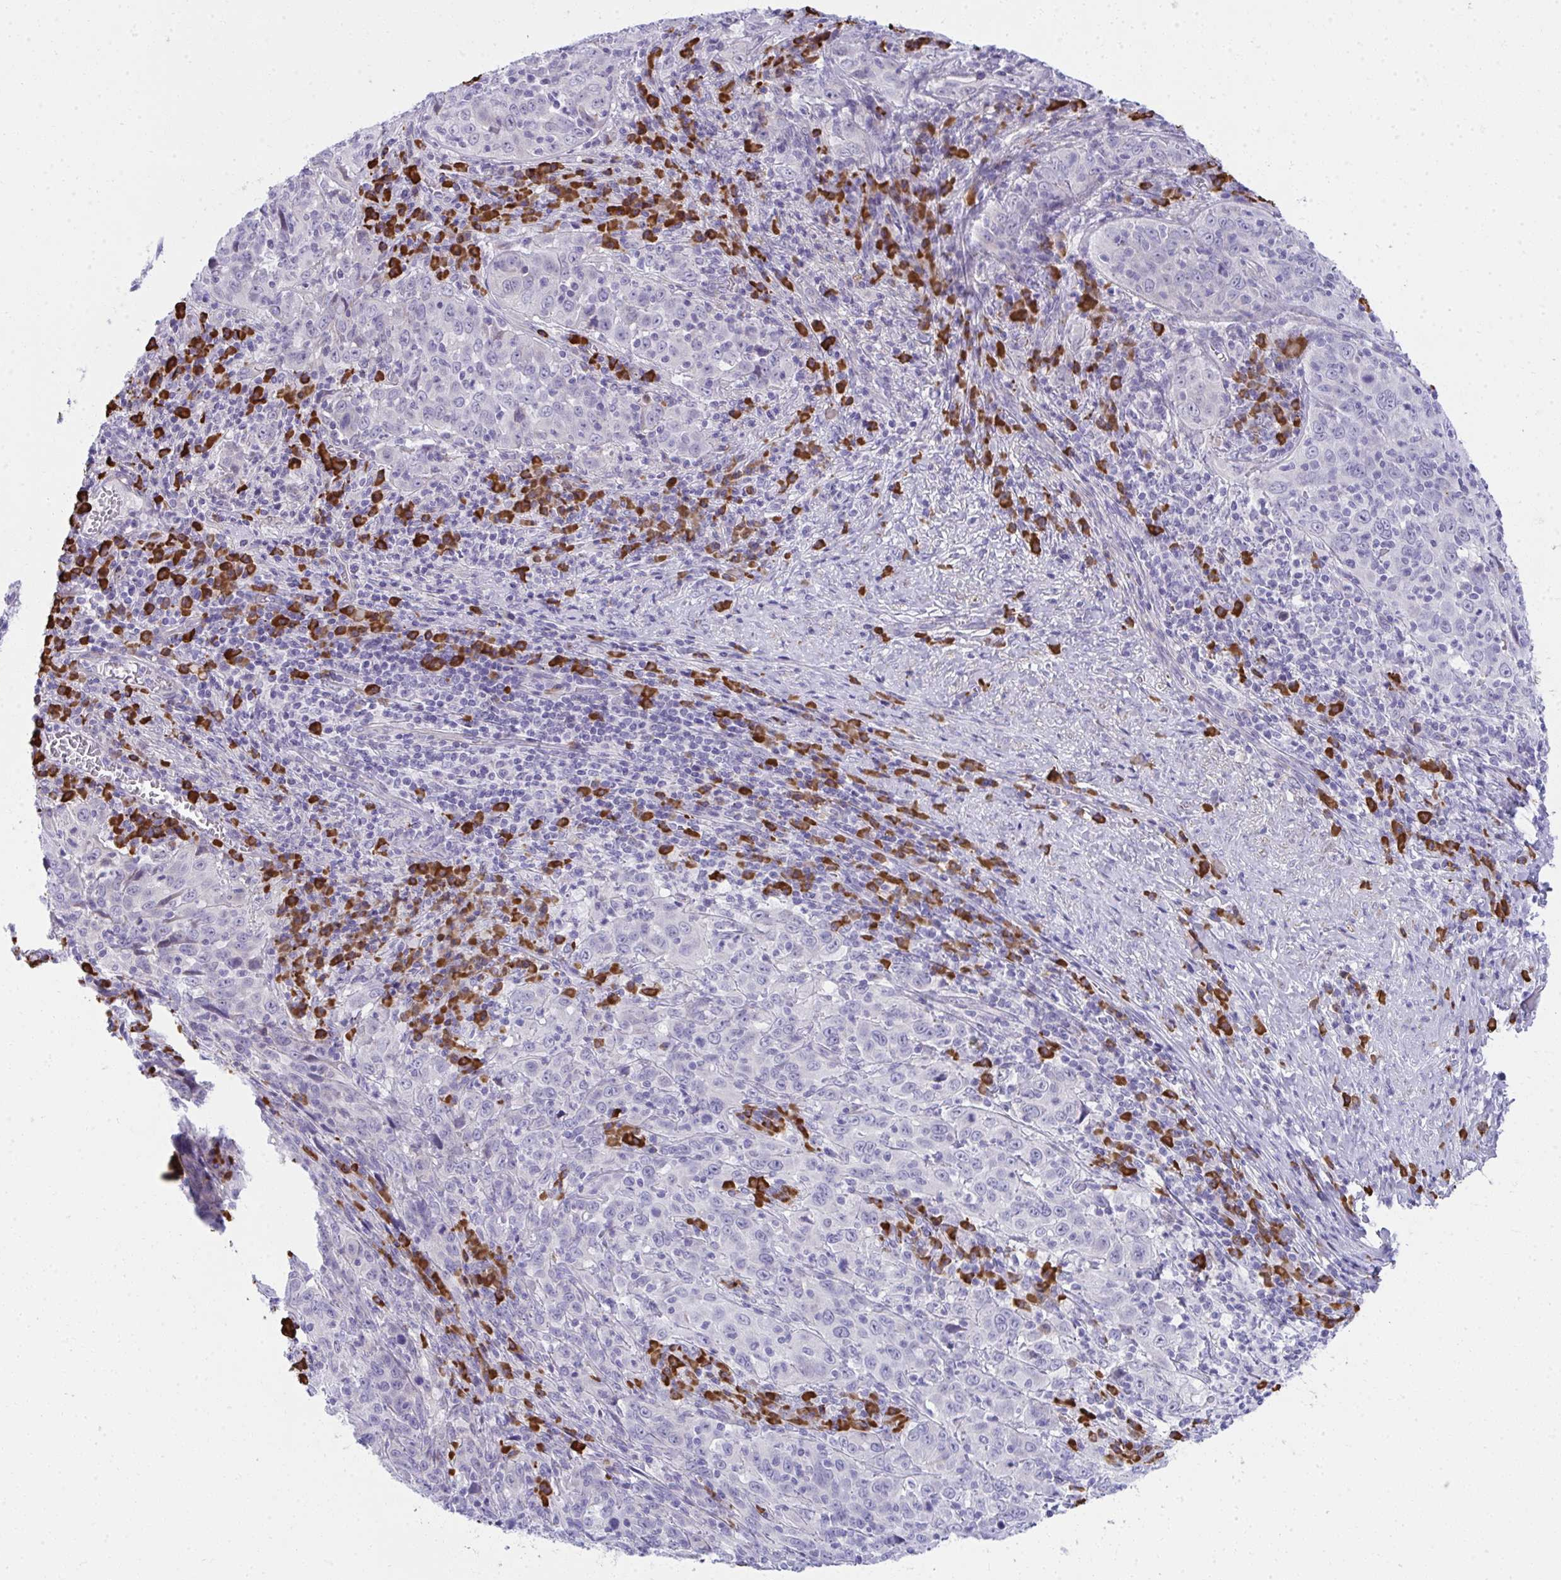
{"staining": {"intensity": "negative", "quantity": "none", "location": "none"}, "tissue": "cervical cancer", "cell_type": "Tumor cells", "image_type": "cancer", "snomed": [{"axis": "morphology", "description": "Squamous cell carcinoma, NOS"}, {"axis": "topography", "description": "Cervix"}], "caption": "Histopathology image shows no protein expression in tumor cells of squamous cell carcinoma (cervical) tissue.", "gene": "PUS7L", "patient": {"sex": "female", "age": 46}}